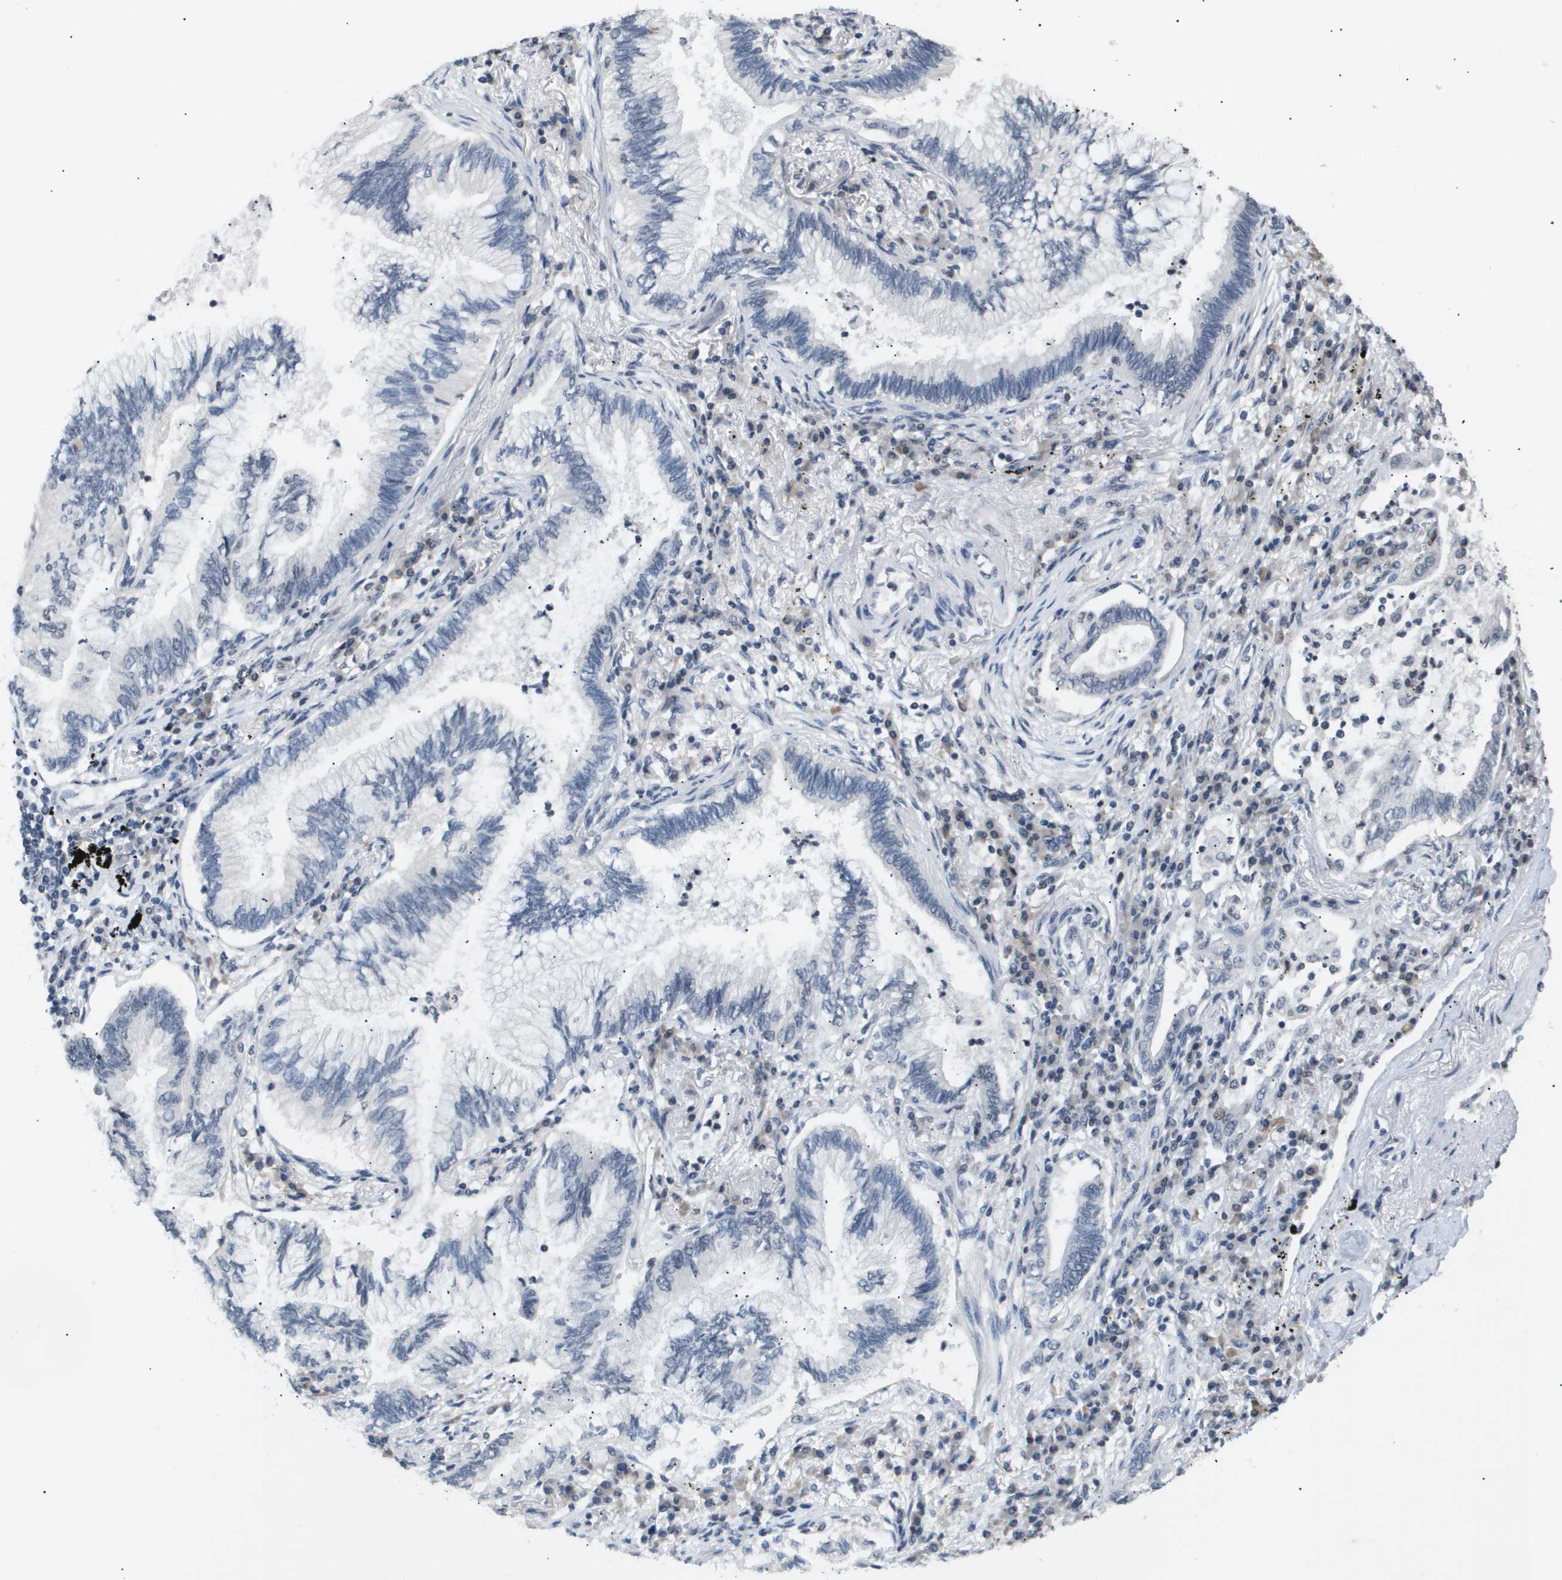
{"staining": {"intensity": "negative", "quantity": "none", "location": "none"}, "tissue": "lung cancer", "cell_type": "Tumor cells", "image_type": "cancer", "snomed": [{"axis": "morphology", "description": "Normal tissue, NOS"}, {"axis": "morphology", "description": "Adenocarcinoma, NOS"}, {"axis": "topography", "description": "Bronchus"}, {"axis": "topography", "description": "Lung"}], "caption": "Photomicrograph shows no protein expression in tumor cells of lung adenocarcinoma tissue. The staining is performed using DAB brown chromogen with nuclei counter-stained in using hematoxylin.", "gene": "ANAPC2", "patient": {"sex": "female", "age": 70}}